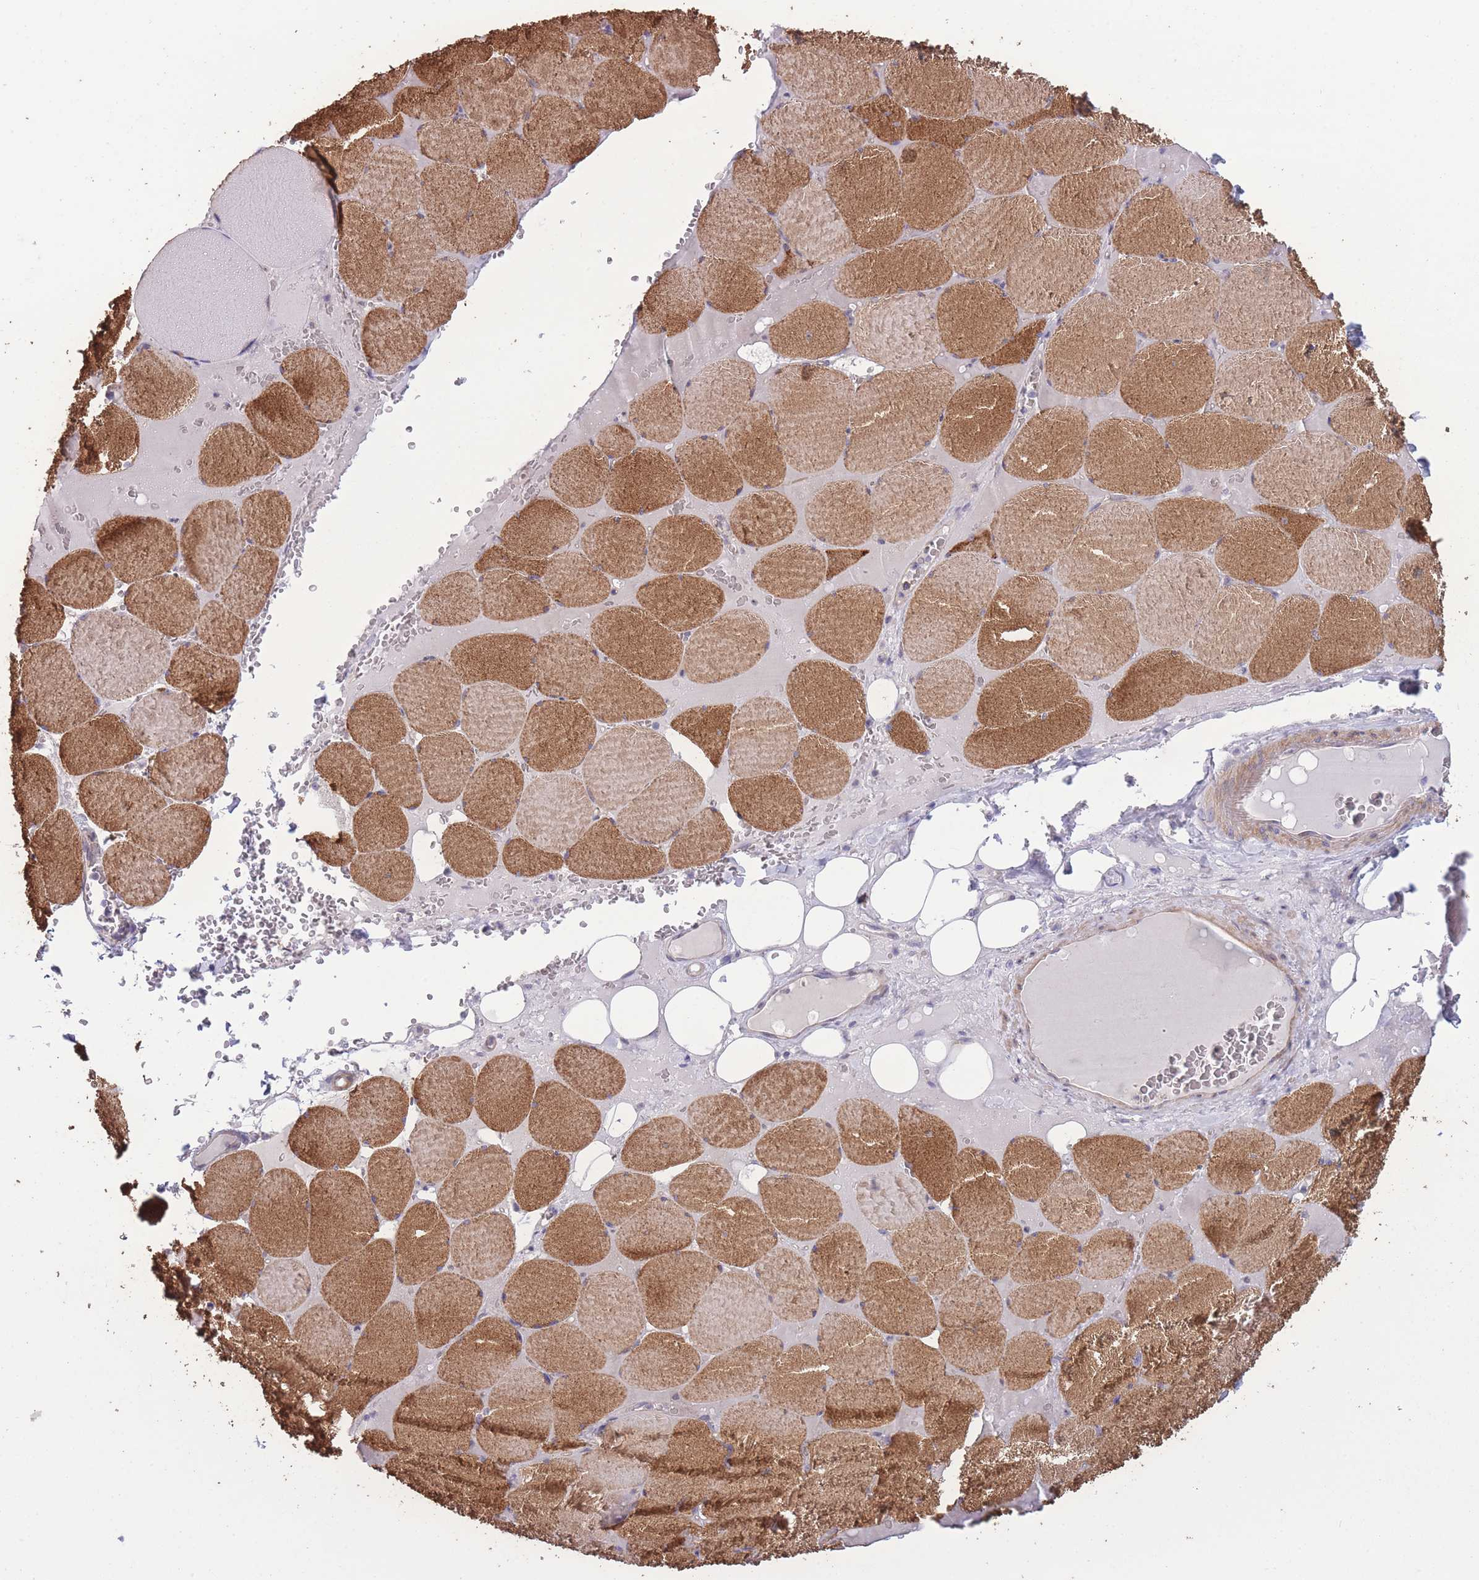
{"staining": {"intensity": "strong", "quantity": ">75%", "location": "cytoplasmic/membranous"}, "tissue": "skeletal muscle", "cell_type": "Myocytes", "image_type": "normal", "snomed": [{"axis": "morphology", "description": "Normal tissue, NOS"}, {"axis": "topography", "description": "Skeletal muscle"}, {"axis": "topography", "description": "Head-Neck"}], "caption": "Protein analysis of unremarkable skeletal muscle demonstrates strong cytoplasmic/membranous staining in approximately >75% of myocytes. The staining was performed using DAB to visualize the protein expression in brown, while the nuclei were stained in blue with hematoxylin (Magnification: 20x).", "gene": "RSPH10B2", "patient": {"sex": "male", "age": 66}}